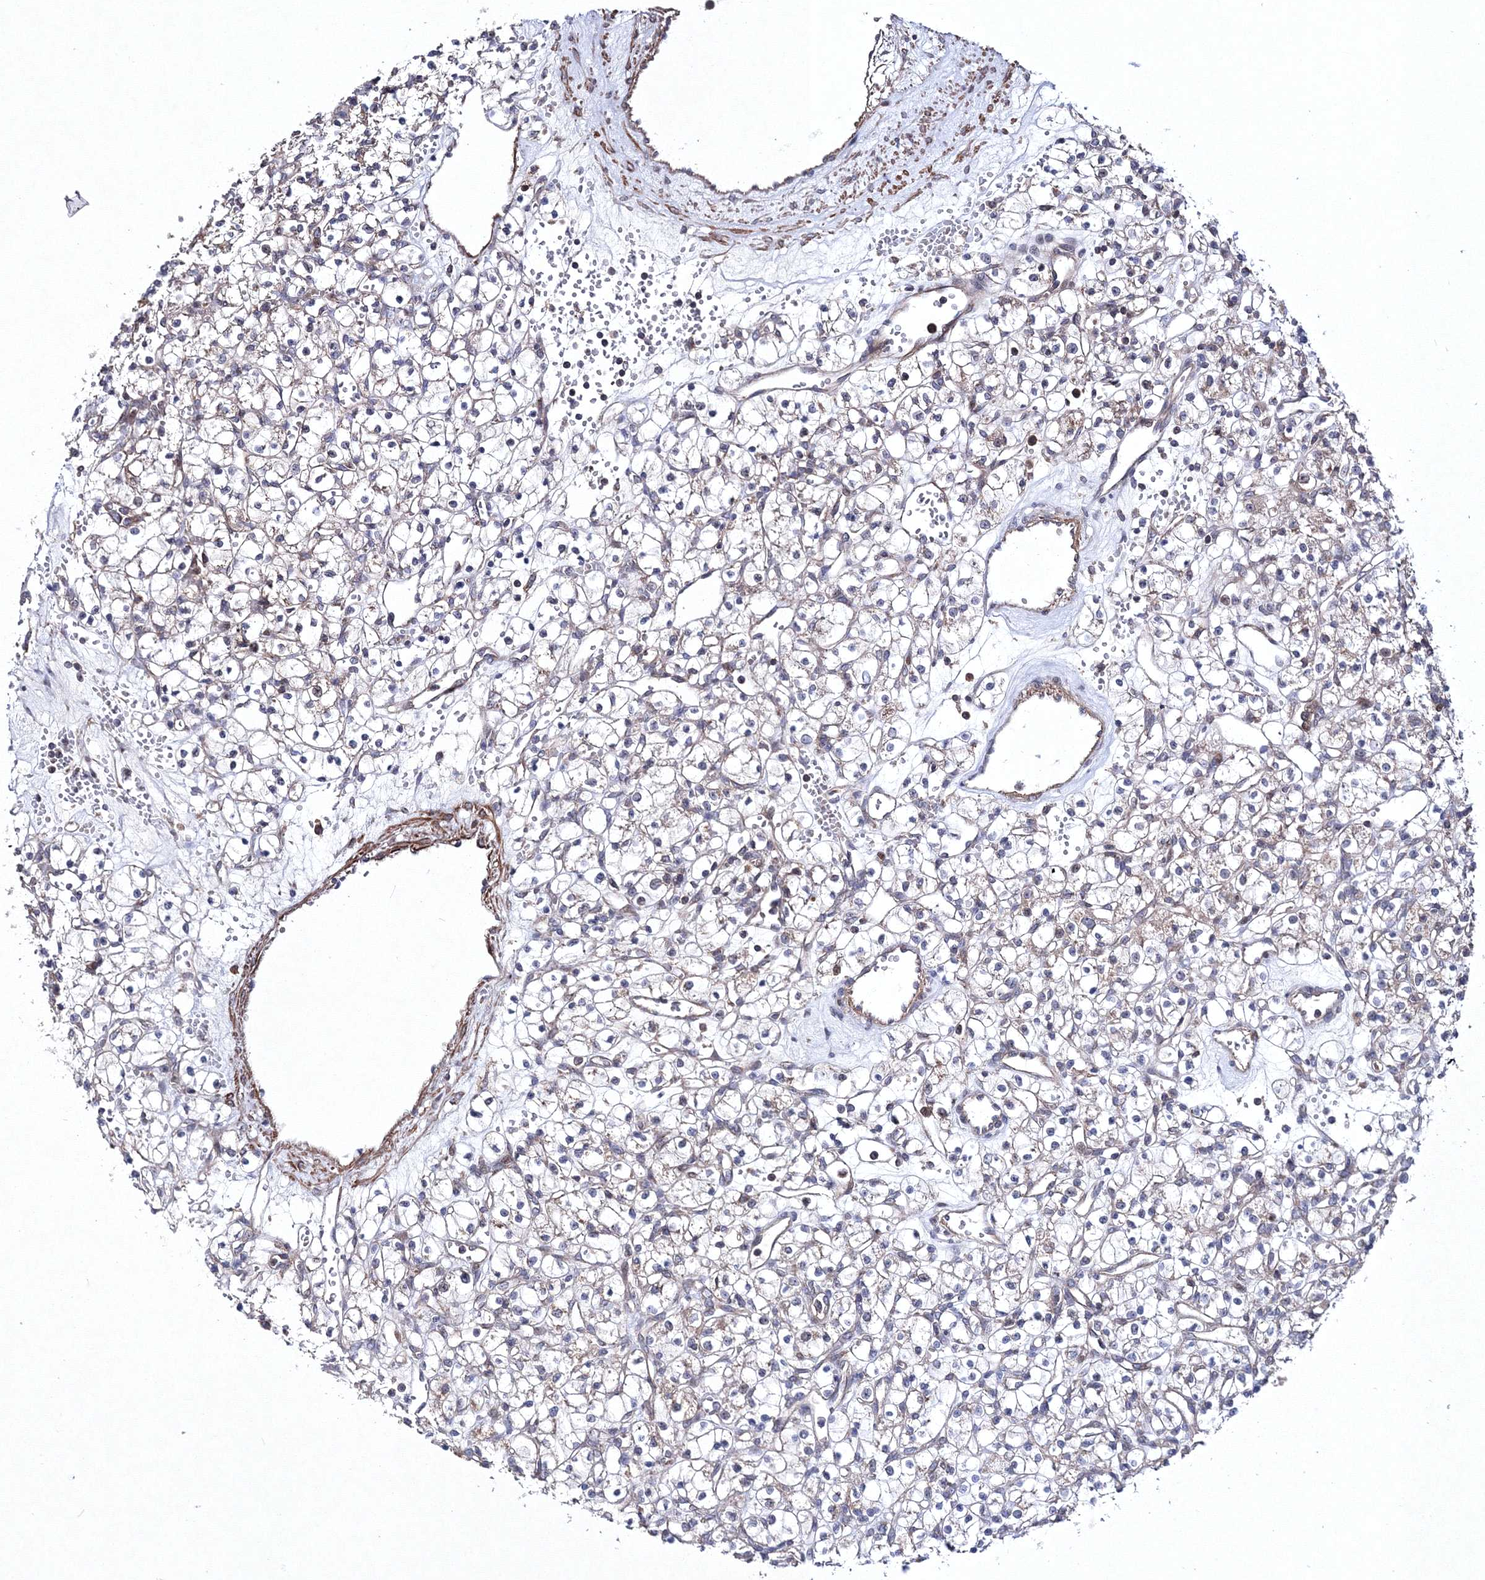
{"staining": {"intensity": "negative", "quantity": "none", "location": "none"}, "tissue": "renal cancer", "cell_type": "Tumor cells", "image_type": "cancer", "snomed": [{"axis": "morphology", "description": "Adenocarcinoma, NOS"}, {"axis": "topography", "description": "Kidney"}], "caption": "Immunohistochemistry of human renal cancer demonstrates no expression in tumor cells.", "gene": "PPP2R2B", "patient": {"sex": "female", "age": 59}}